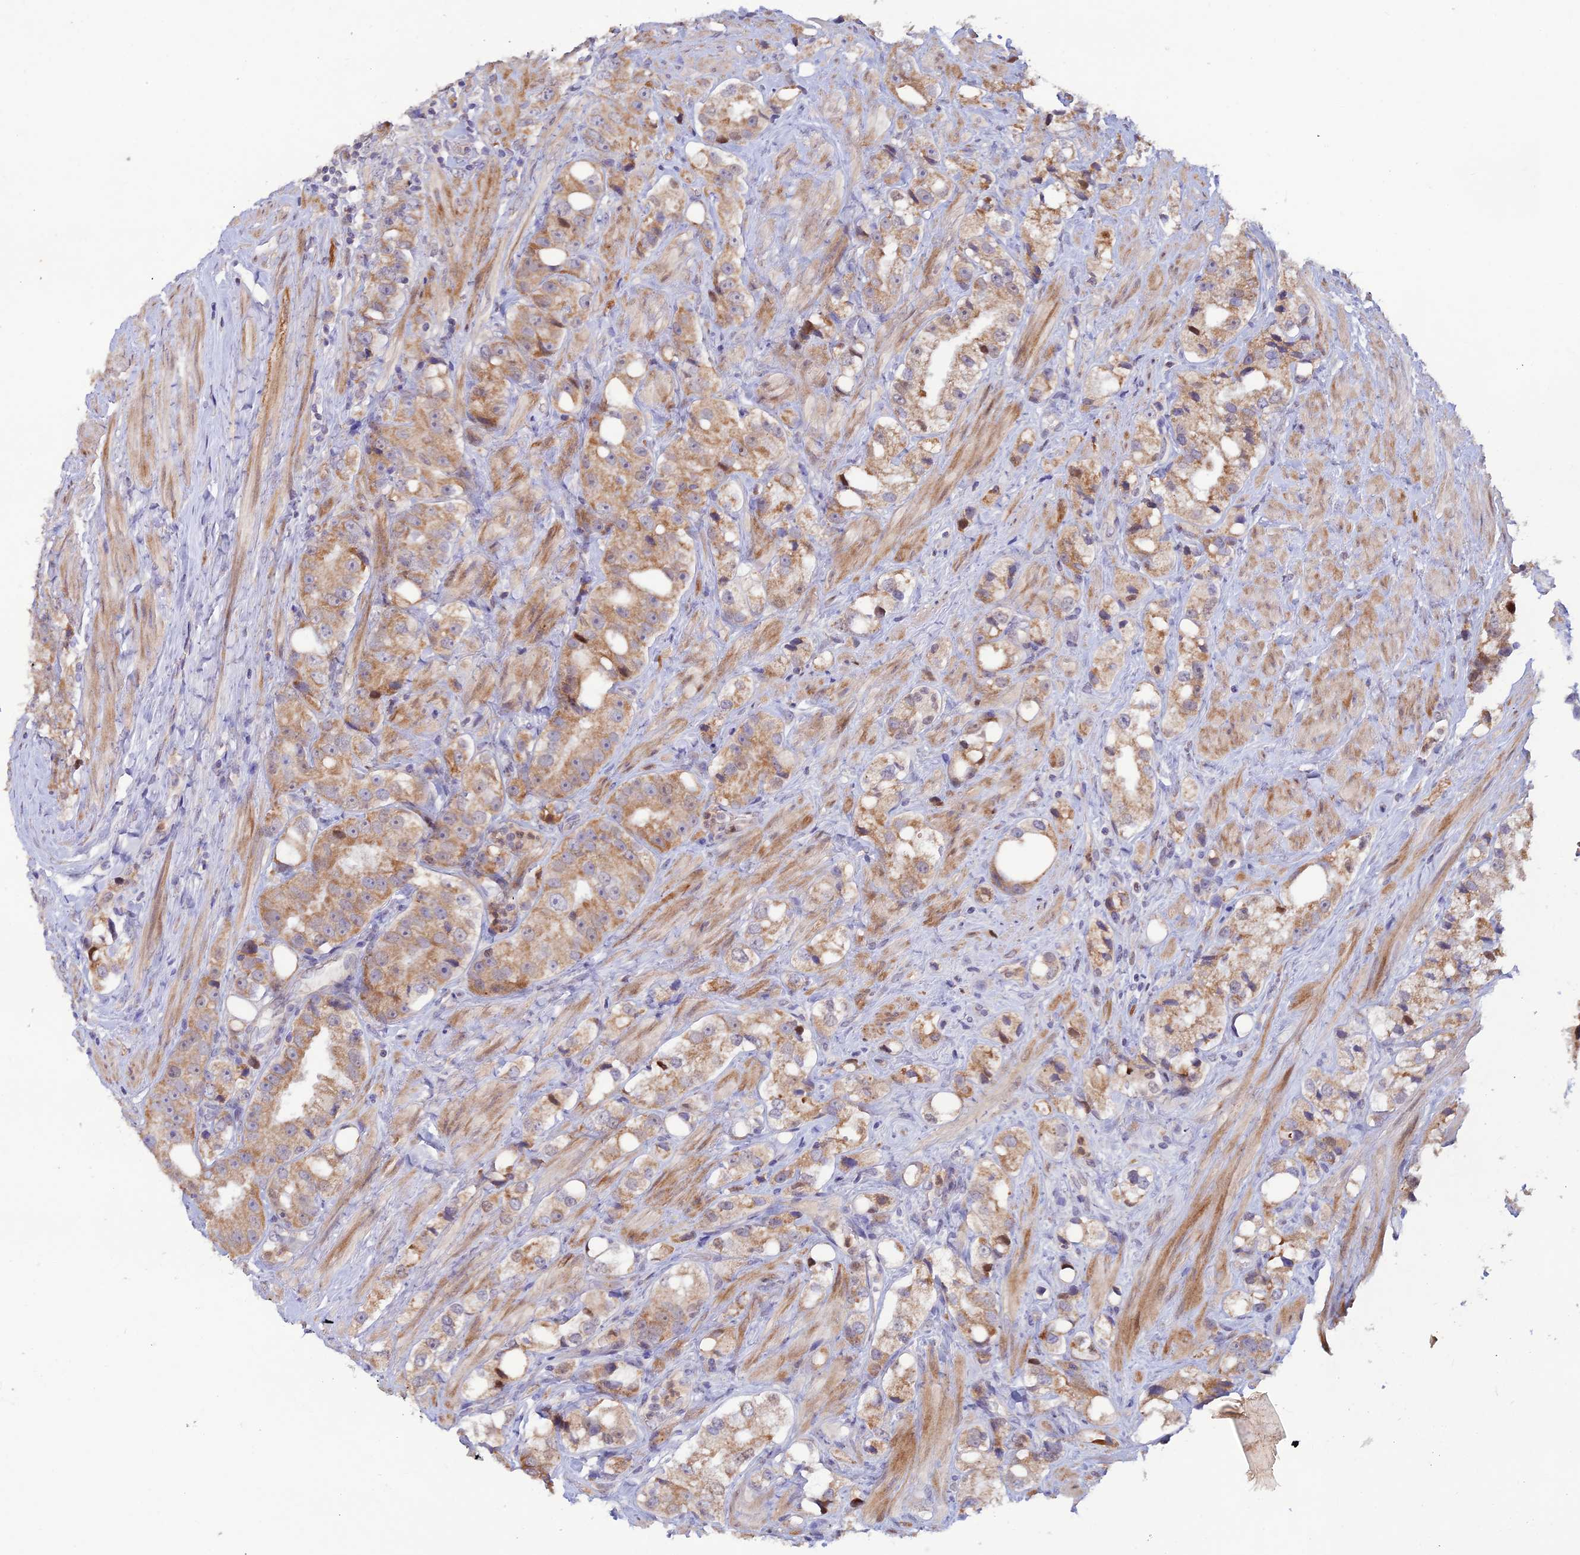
{"staining": {"intensity": "moderate", "quantity": ">75%", "location": "cytoplasmic/membranous"}, "tissue": "prostate cancer", "cell_type": "Tumor cells", "image_type": "cancer", "snomed": [{"axis": "morphology", "description": "Adenocarcinoma, NOS"}, {"axis": "topography", "description": "Prostate"}], "caption": "Immunohistochemistry (DAB (3,3'-diaminobenzidine)) staining of human prostate cancer reveals moderate cytoplasmic/membranous protein expression in about >75% of tumor cells.", "gene": "FASTKD5", "patient": {"sex": "male", "age": 79}}